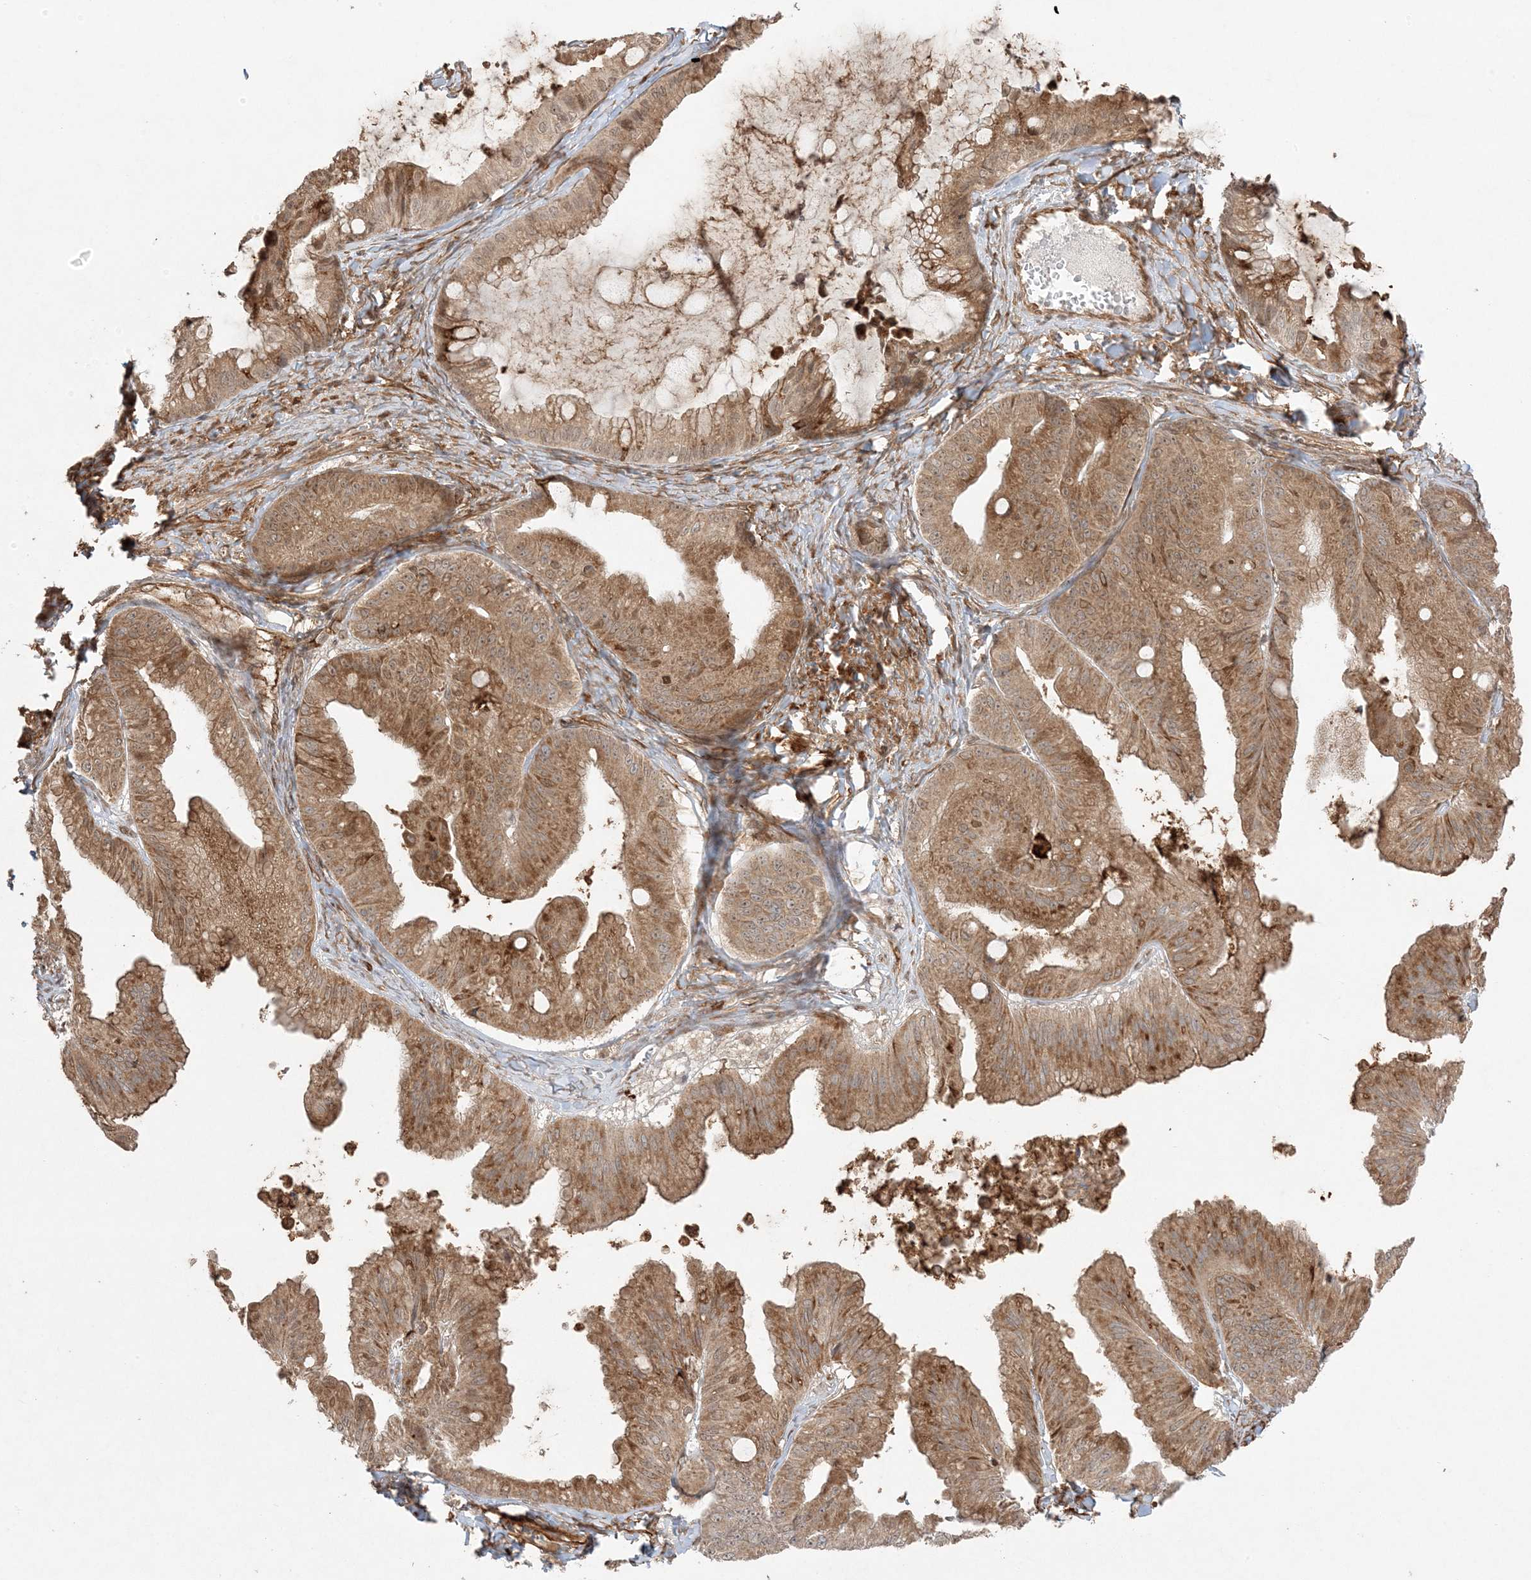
{"staining": {"intensity": "moderate", "quantity": ">75%", "location": "cytoplasmic/membranous"}, "tissue": "ovarian cancer", "cell_type": "Tumor cells", "image_type": "cancer", "snomed": [{"axis": "morphology", "description": "Cystadenocarcinoma, mucinous, NOS"}, {"axis": "topography", "description": "Ovary"}], "caption": "Human mucinous cystadenocarcinoma (ovarian) stained with a protein marker displays moderate staining in tumor cells.", "gene": "ZBTB41", "patient": {"sex": "female", "age": 71}}